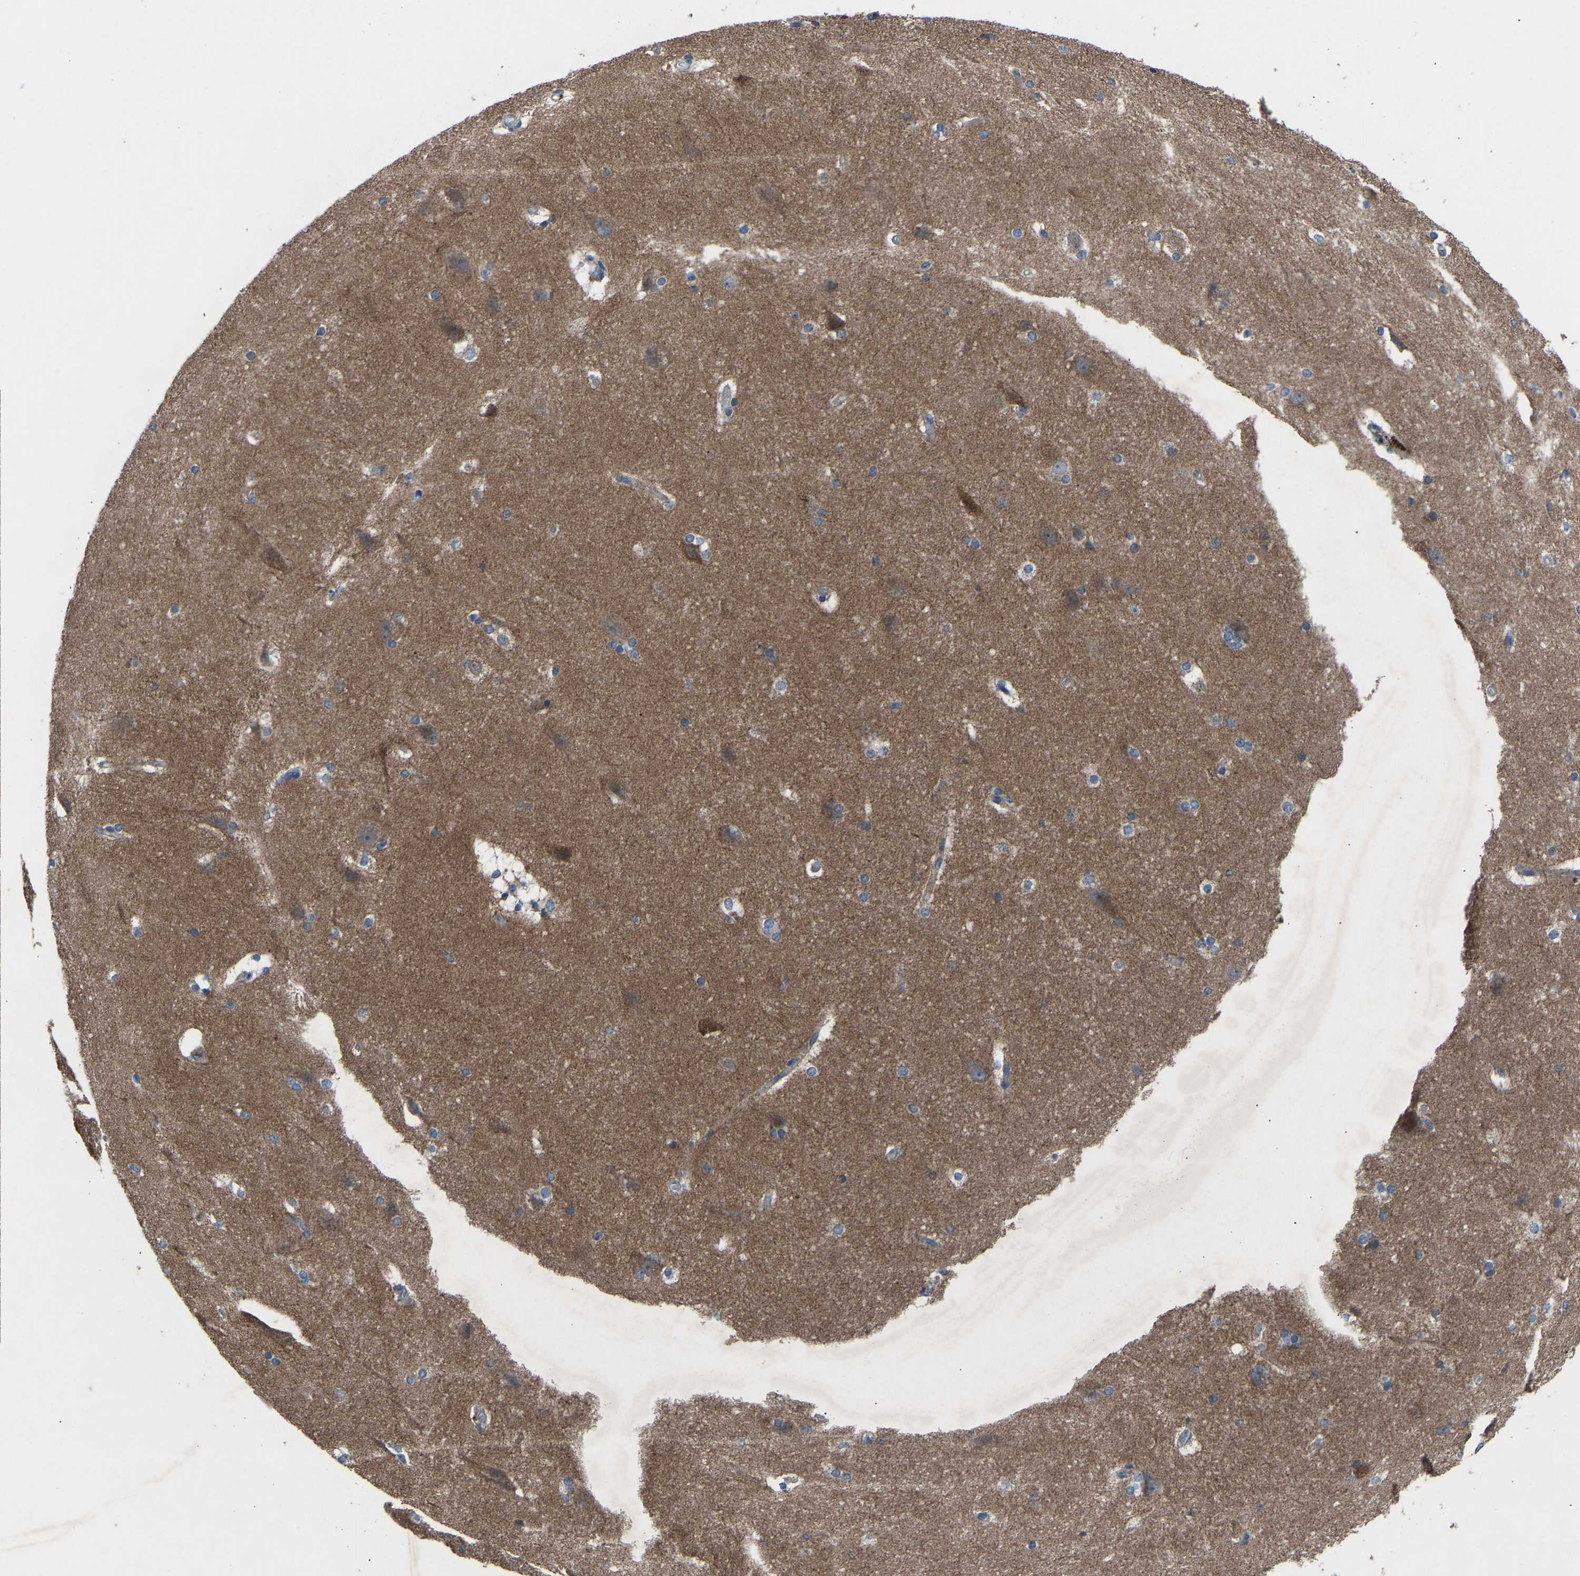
{"staining": {"intensity": "negative", "quantity": "none", "location": "none"}, "tissue": "cerebral cortex", "cell_type": "Endothelial cells", "image_type": "normal", "snomed": [{"axis": "morphology", "description": "Normal tissue, NOS"}, {"axis": "topography", "description": "Cerebral cortex"}, {"axis": "topography", "description": "Hippocampus"}], "caption": "Immunohistochemistry image of unremarkable cerebral cortex stained for a protein (brown), which reveals no positivity in endothelial cells. Brightfield microscopy of IHC stained with DAB (3,3'-diaminobenzidine) (brown) and hematoxylin (blue), captured at high magnification.", "gene": "GRK6", "patient": {"sex": "female", "age": 19}}